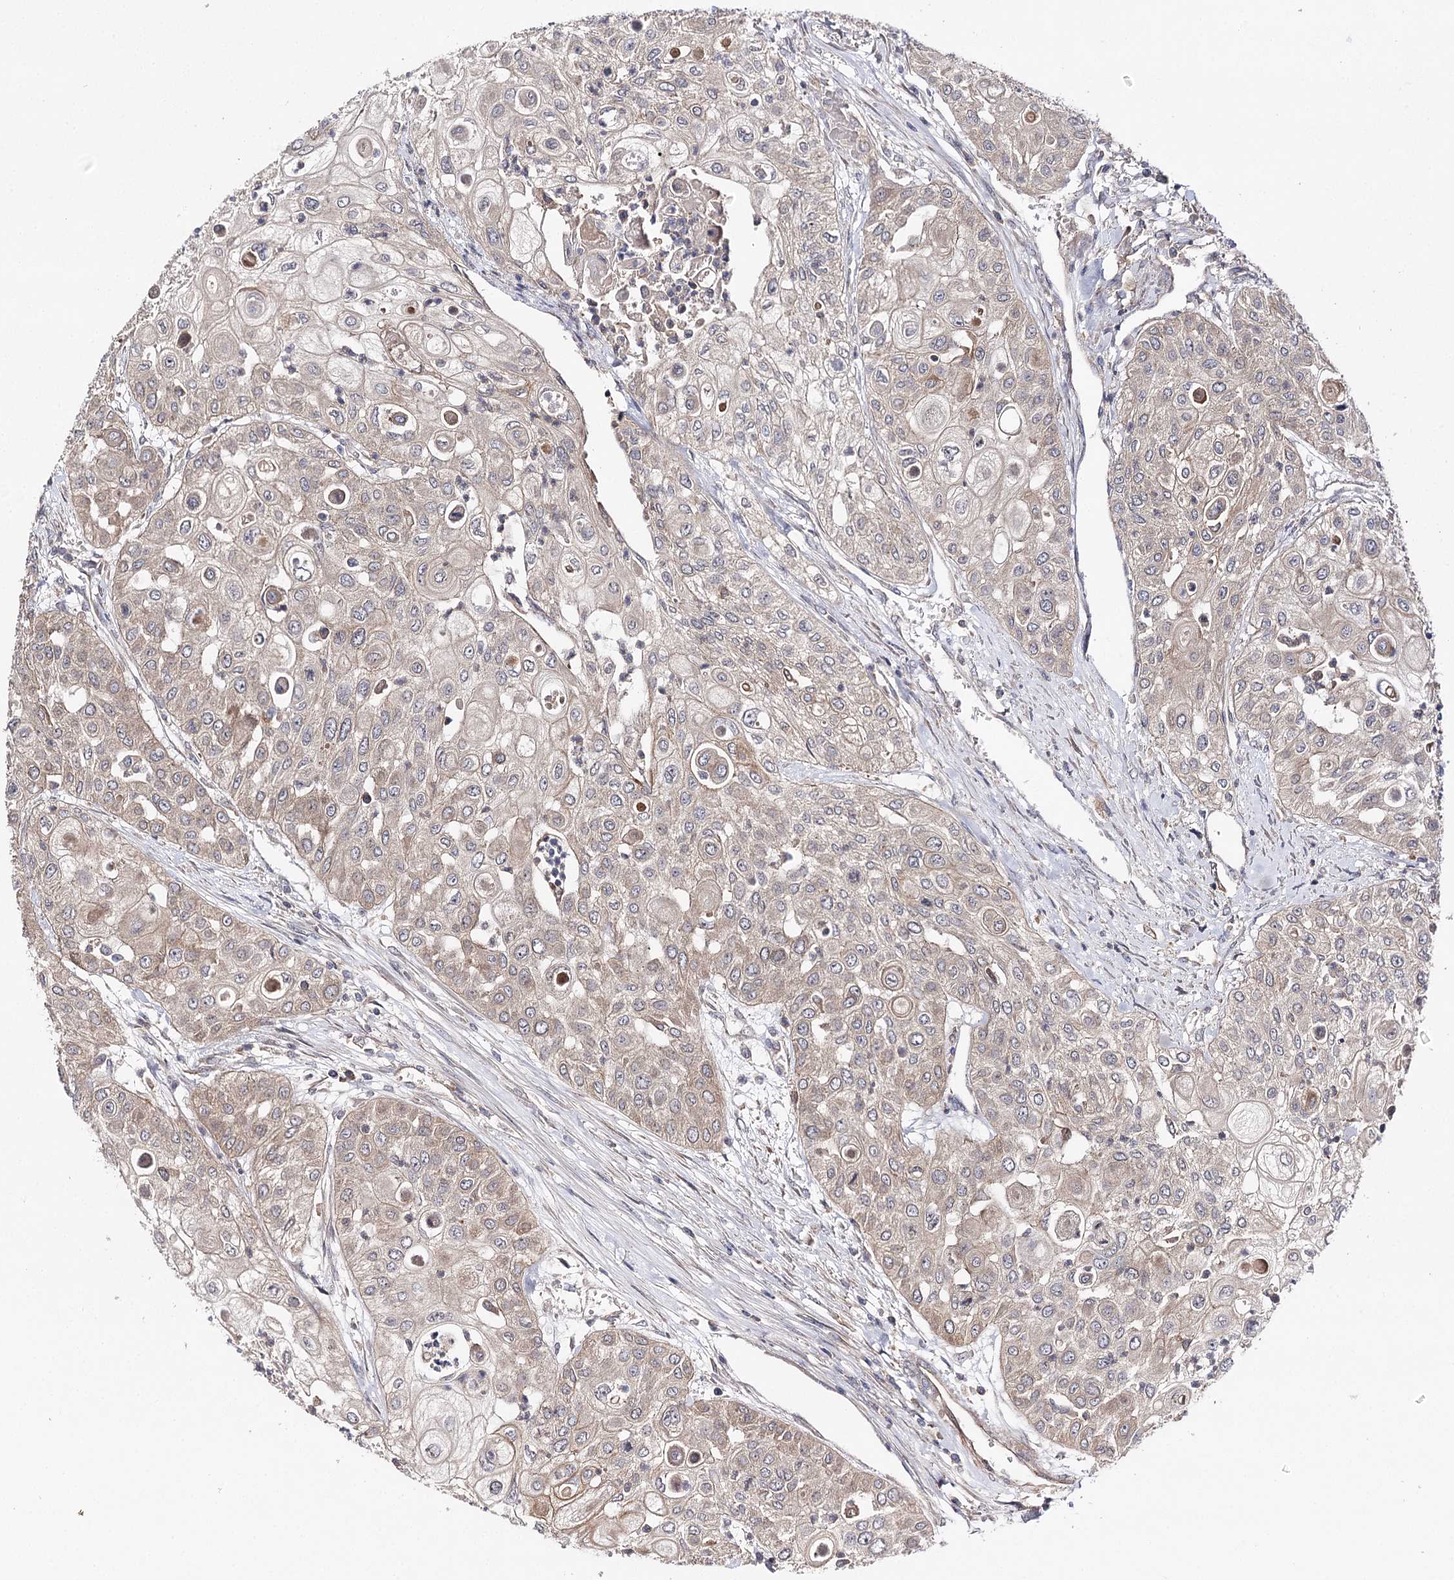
{"staining": {"intensity": "weak", "quantity": "25%-75%", "location": "cytoplasmic/membranous"}, "tissue": "urothelial cancer", "cell_type": "Tumor cells", "image_type": "cancer", "snomed": [{"axis": "morphology", "description": "Urothelial carcinoma, High grade"}, {"axis": "topography", "description": "Urinary bladder"}], "caption": "Immunohistochemical staining of high-grade urothelial carcinoma shows low levels of weak cytoplasmic/membranous expression in about 25%-75% of tumor cells.", "gene": "BCR", "patient": {"sex": "female", "age": 79}}